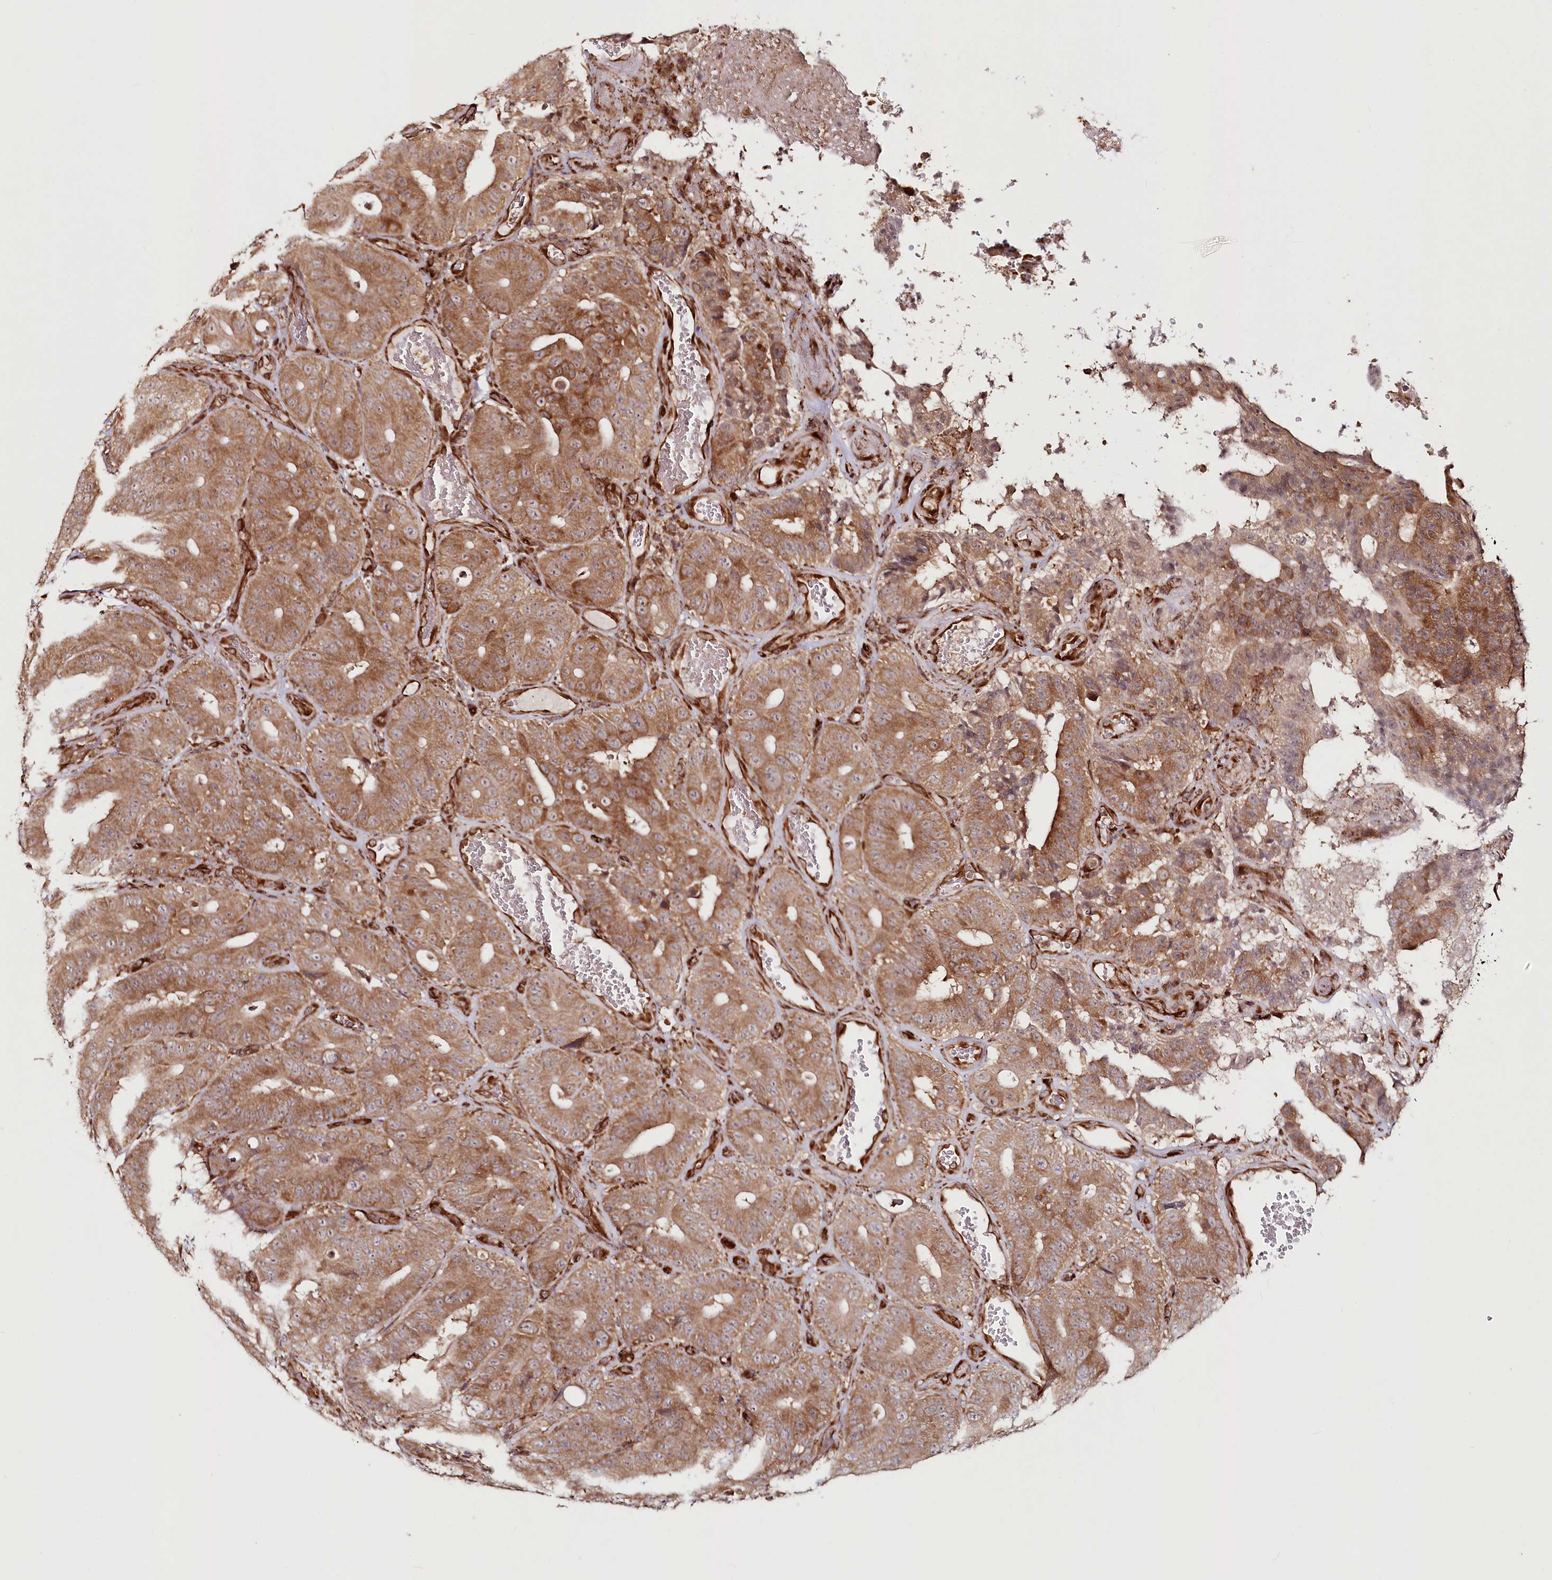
{"staining": {"intensity": "moderate", "quantity": ">75%", "location": "cytoplasmic/membranous"}, "tissue": "colorectal cancer", "cell_type": "Tumor cells", "image_type": "cancer", "snomed": [{"axis": "morphology", "description": "Adenocarcinoma, NOS"}, {"axis": "topography", "description": "Colon"}], "caption": "IHC image of neoplastic tissue: colorectal adenocarcinoma stained using immunohistochemistry (IHC) shows medium levels of moderate protein expression localized specifically in the cytoplasmic/membranous of tumor cells, appearing as a cytoplasmic/membranous brown color.", "gene": "OTUD4", "patient": {"sex": "male", "age": 83}}